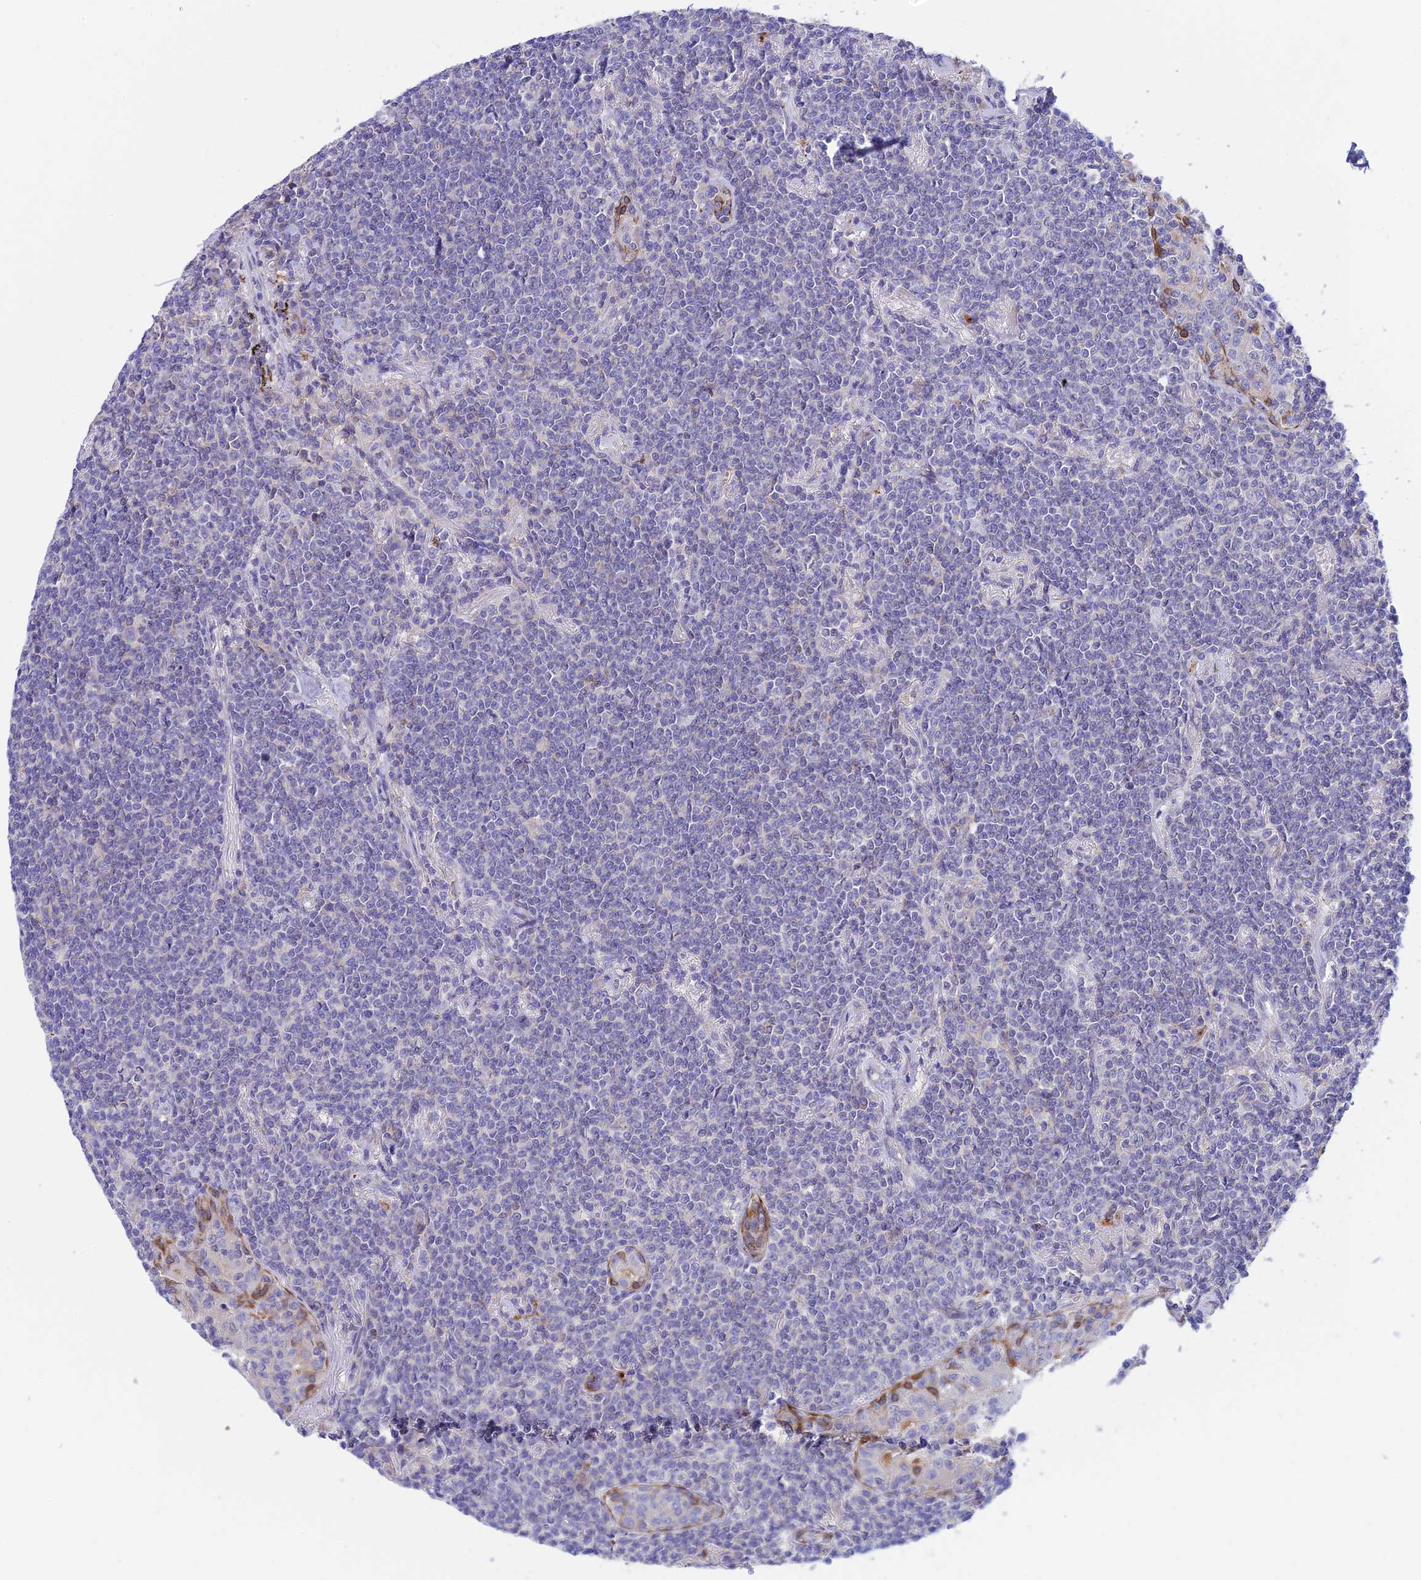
{"staining": {"intensity": "negative", "quantity": "none", "location": "none"}, "tissue": "lymphoma", "cell_type": "Tumor cells", "image_type": "cancer", "snomed": [{"axis": "morphology", "description": "Malignant lymphoma, non-Hodgkin's type, Low grade"}, {"axis": "topography", "description": "Lung"}], "caption": "The micrograph shows no staining of tumor cells in lymphoma.", "gene": "CCDC157", "patient": {"sex": "female", "age": 71}}